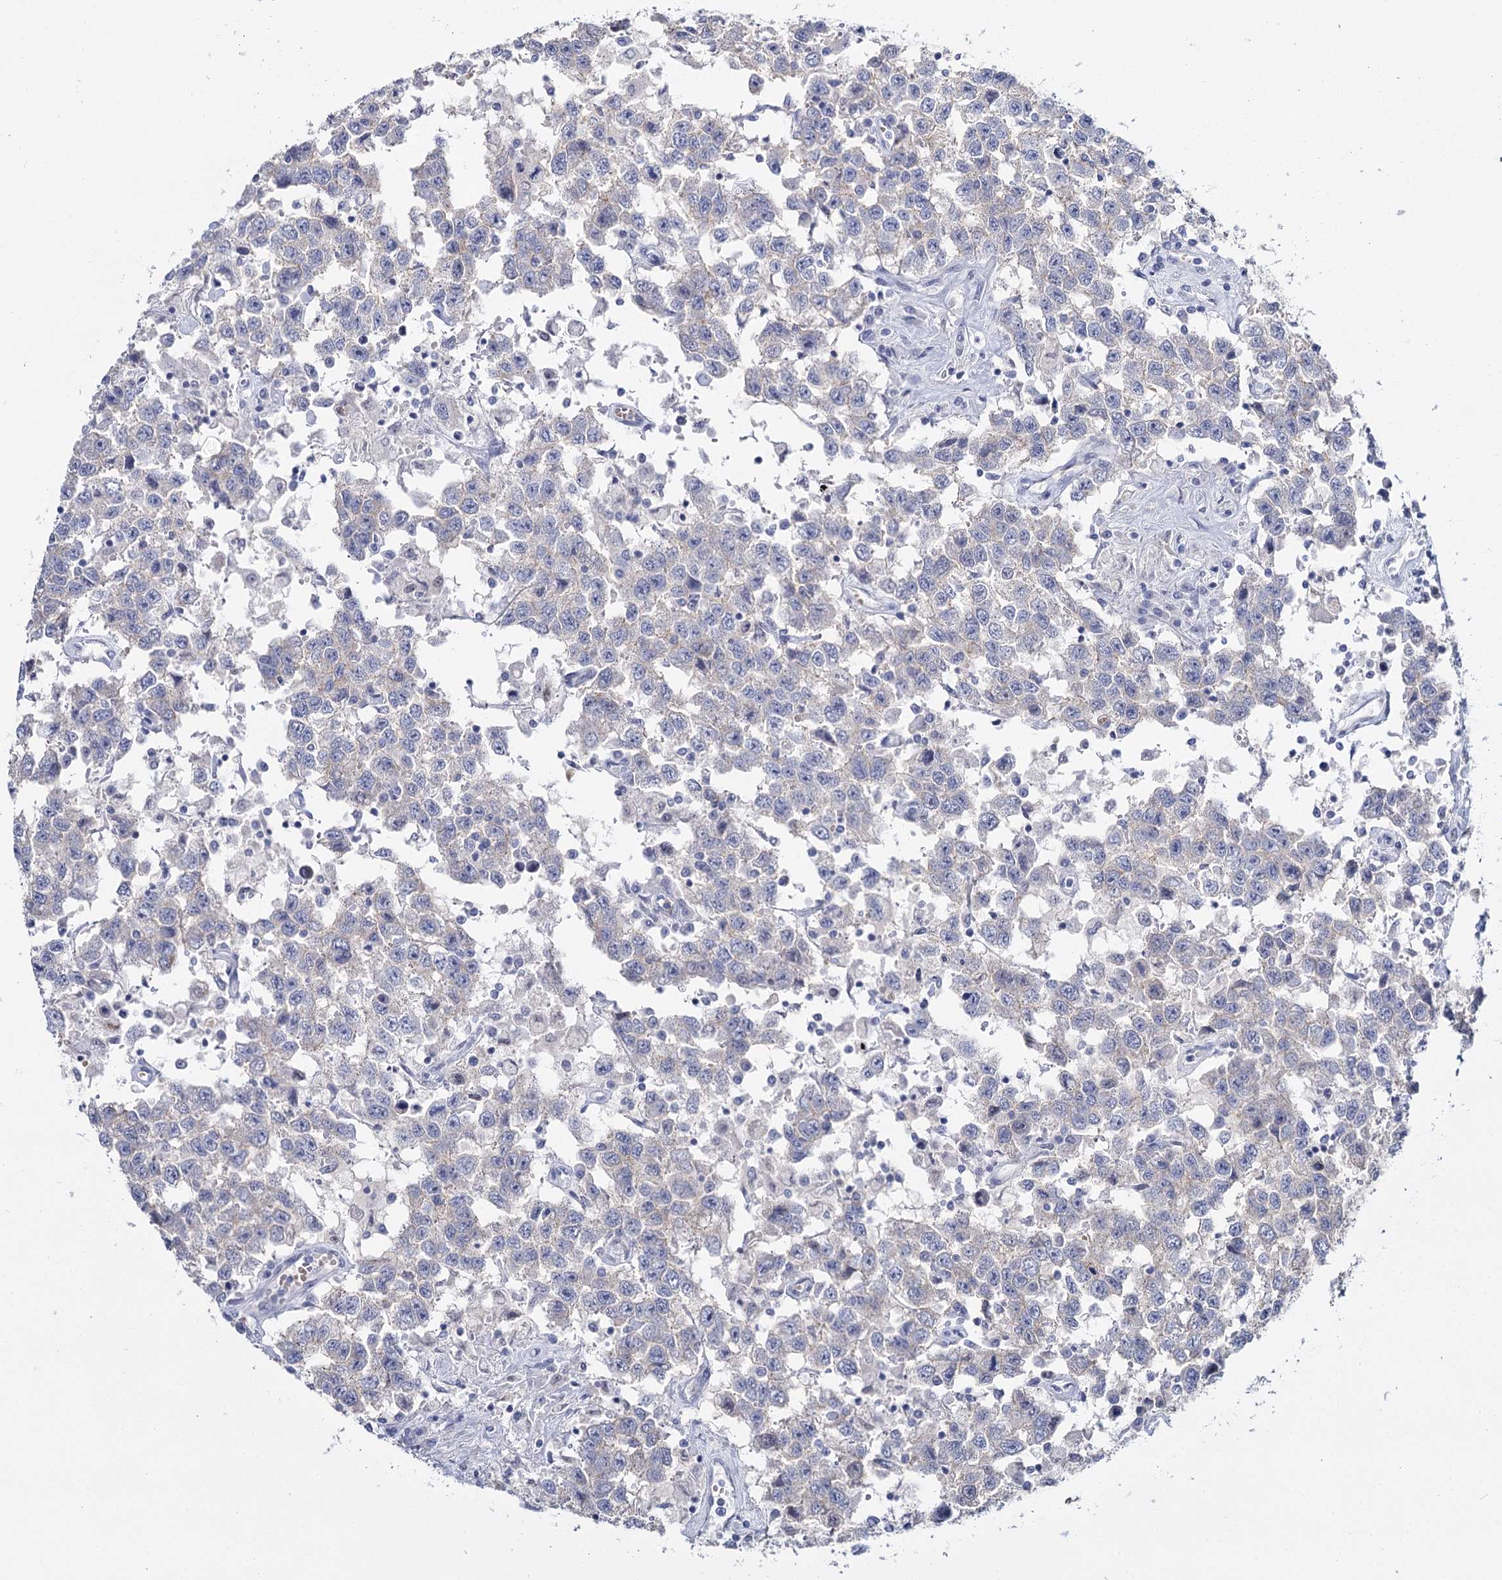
{"staining": {"intensity": "negative", "quantity": "none", "location": "none"}, "tissue": "testis cancer", "cell_type": "Tumor cells", "image_type": "cancer", "snomed": [{"axis": "morphology", "description": "Seminoma, NOS"}, {"axis": "topography", "description": "Testis"}], "caption": "There is no significant expression in tumor cells of testis cancer.", "gene": "IGSF3", "patient": {"sex": "male", "age": 41}}